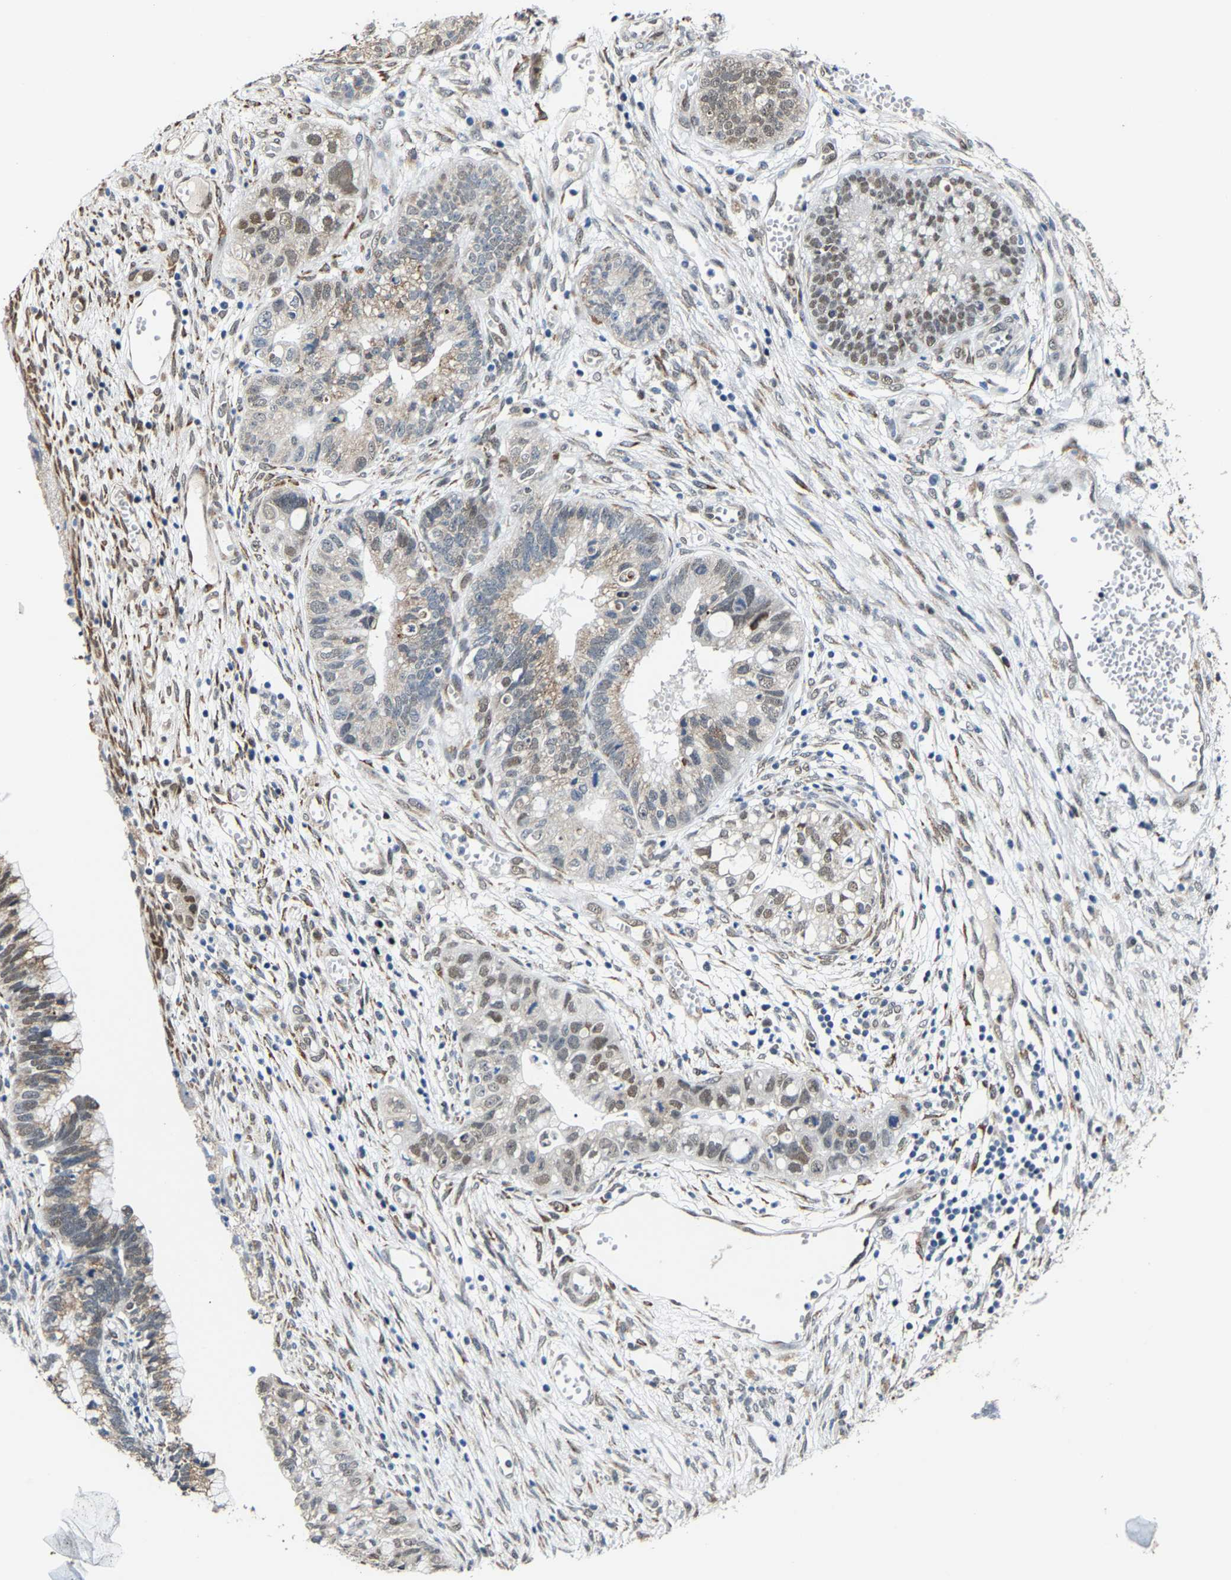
{"staining": {"intensity": "moderate", "quantity": "<25%", "location": "cytoplasmic/membranous,nuclear"}, "tissue": "cervical cancer", "cell_type": "Tumor cells", "image_type": "cancer", "snomed": [{"axis": "morphology", "description": "Adenocarcinoma, NOS"}, {"axis": "topography", "description": "Cervix"}], "caption": "Immunohistochemical staining of human cervical cancer demonstrates low levels of moderate cytoplasmic/membranous and nuclear staining in approximately <25% of tumor cells.", "gene": "METTL1", "patient": {"sex": "female", "age": 44}}